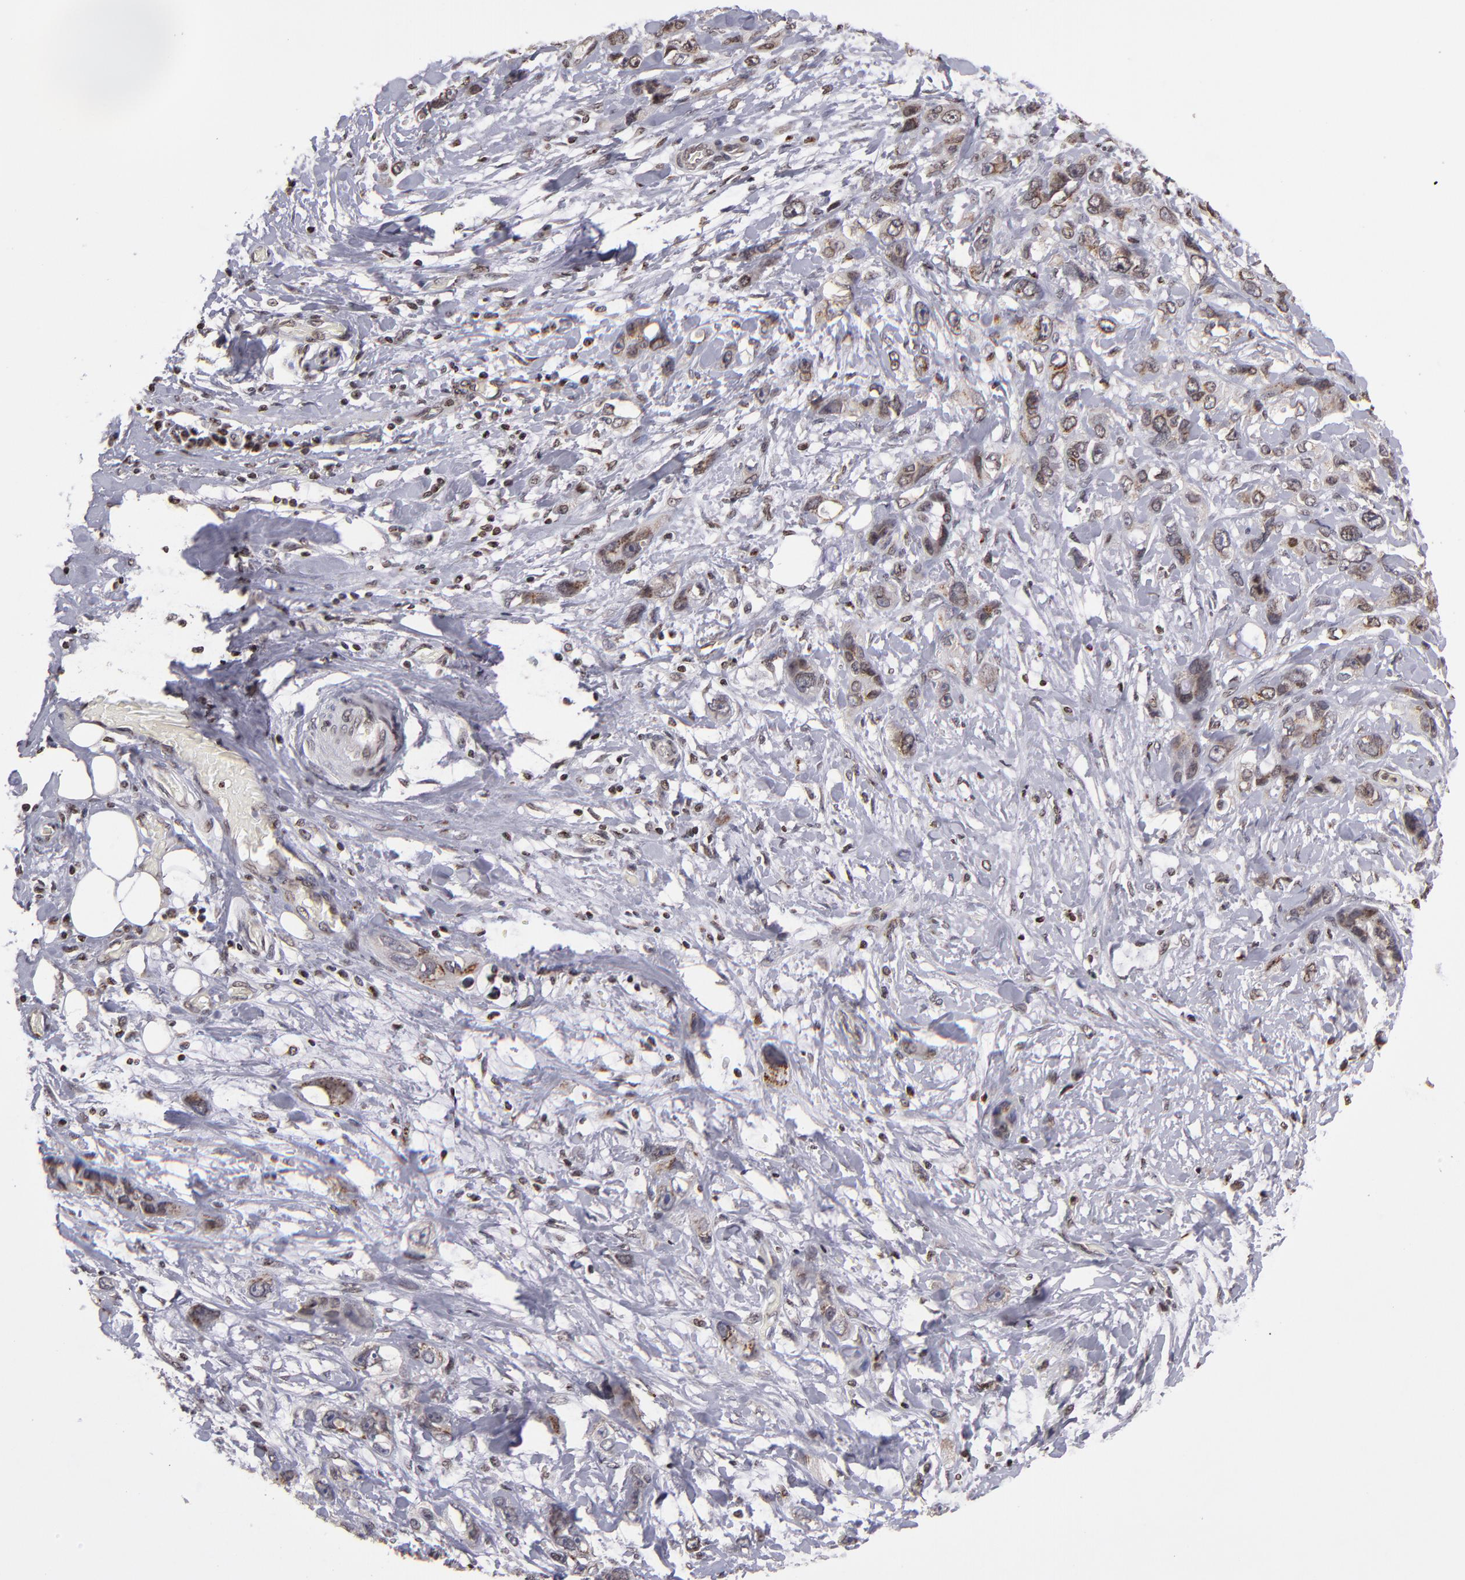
{"staining": {"intensity": "moderate", "quantity": ">75%", "location": "cytoplasmic/membranous,nuclear"}, "tissue": "stomach cancer", "cell_type": "Tumor cells", "image_type": "cancer", "snomed": [{"axis": "morphology", "description": "Adenocarcinoma, NOS"}, {"axis": "topography", "description": "Stomach, upper"}], "caption": "Immunohistochemical staining of human stomach cancer (adenocarcinoma) reveals medium levels of moderate cytoplasmic/membranous and nuclear protein staining in approximately >75% of tumor cells. The protein of interest is stained brown, and the nuclei are stained in blue (DAB IHC with brightfield microscopy, high magnification).", "gene": "CSDC2", "patient": {"sex": "male", "age": 47}}